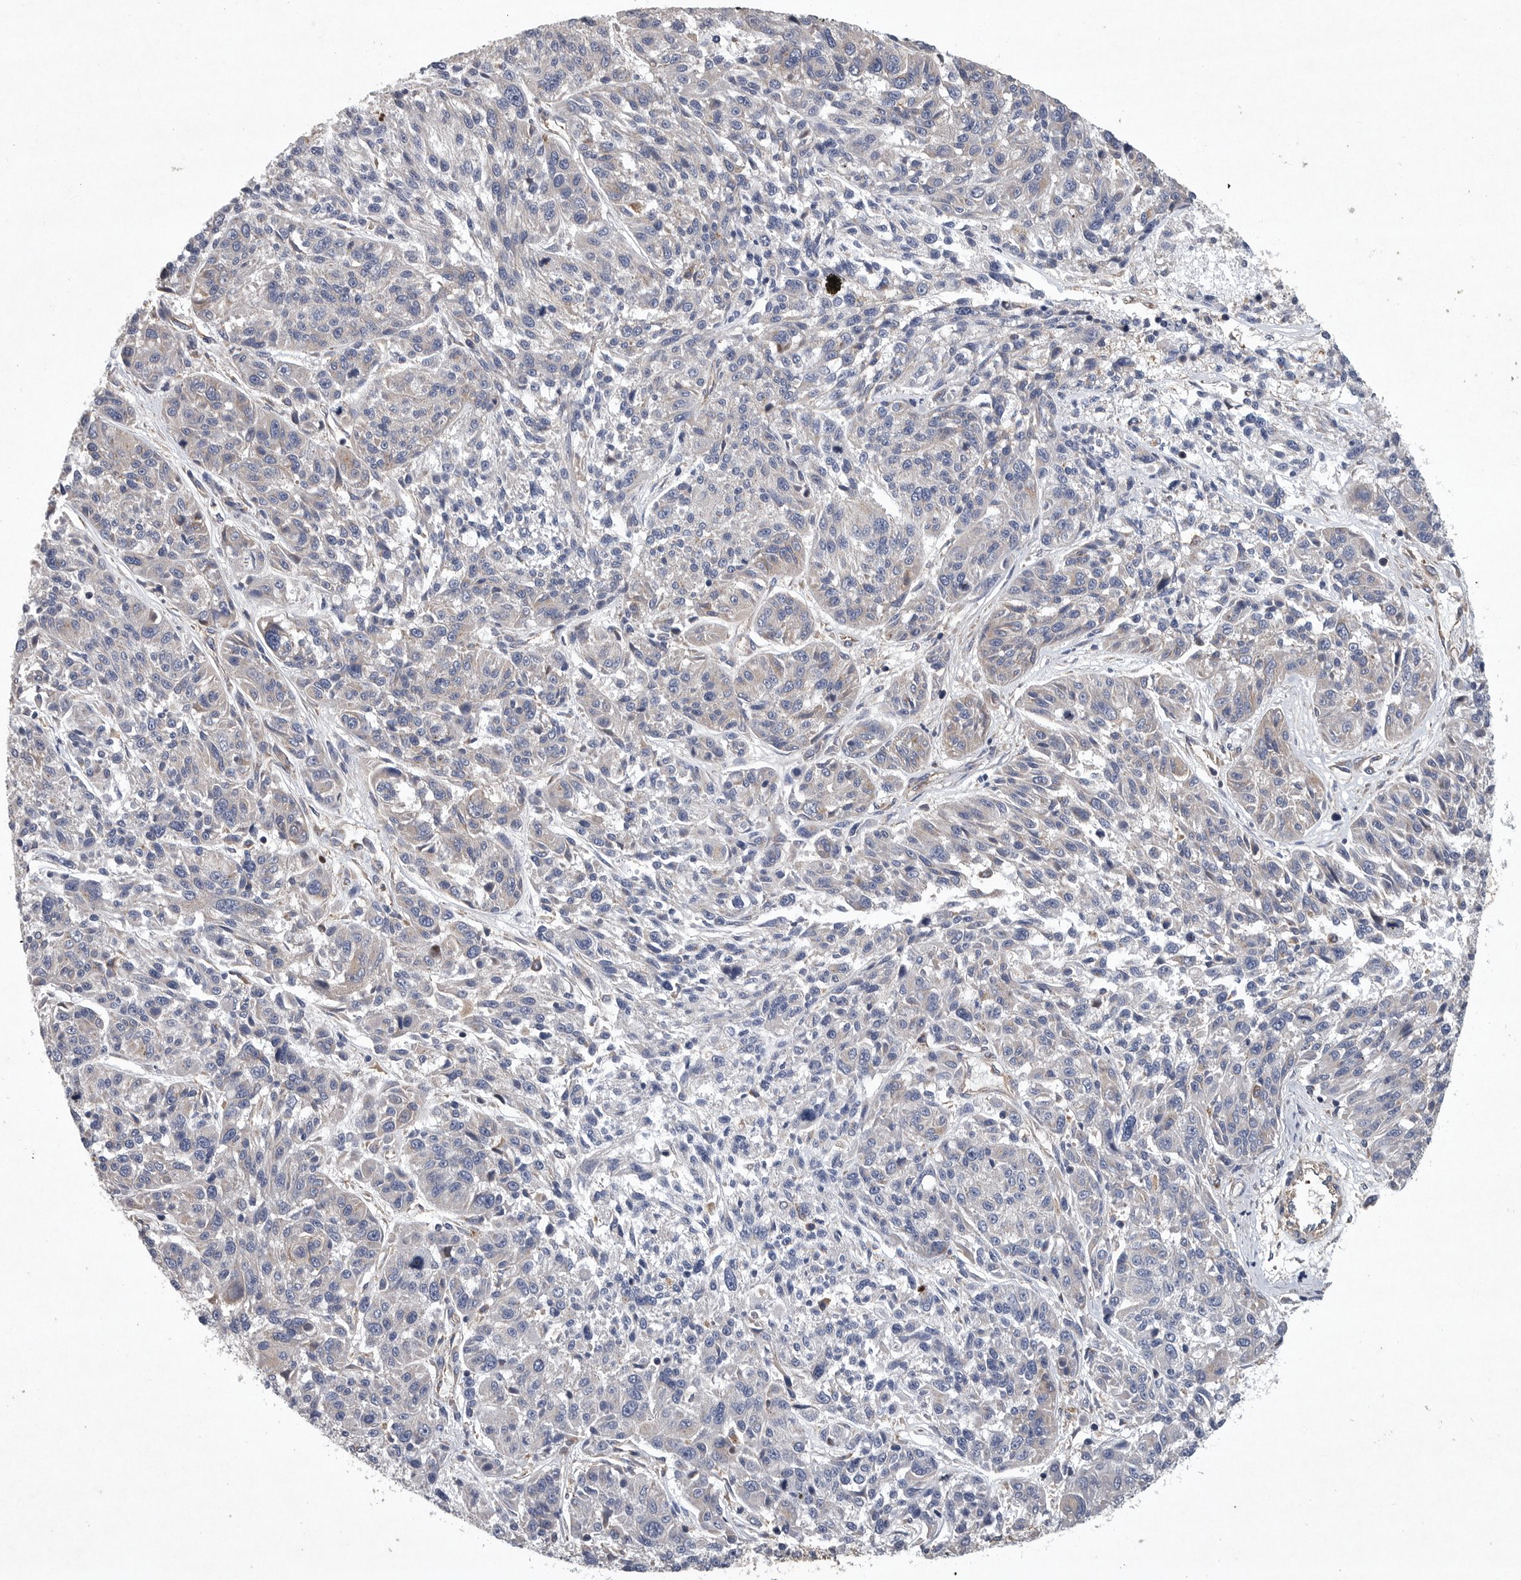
{"staining": {"intensity": "negative", "quantity": "none", "location": "none"}, "tissue": "melanoma", "cell_type": "Tumor cells", "image_type": "cancer", "snomed": [{"axis": "morphology", "description": "Malignant melanoma, NOS"}, {"axis": "topography", "description": "Skin"}], "caption": "This is an immunohistochemistry (IHC) micrograph of human malignant melanoma. There is no positivity in tumor cells.", "gene": "OXR1", "patient": {"sex": "male", "age": 53}}